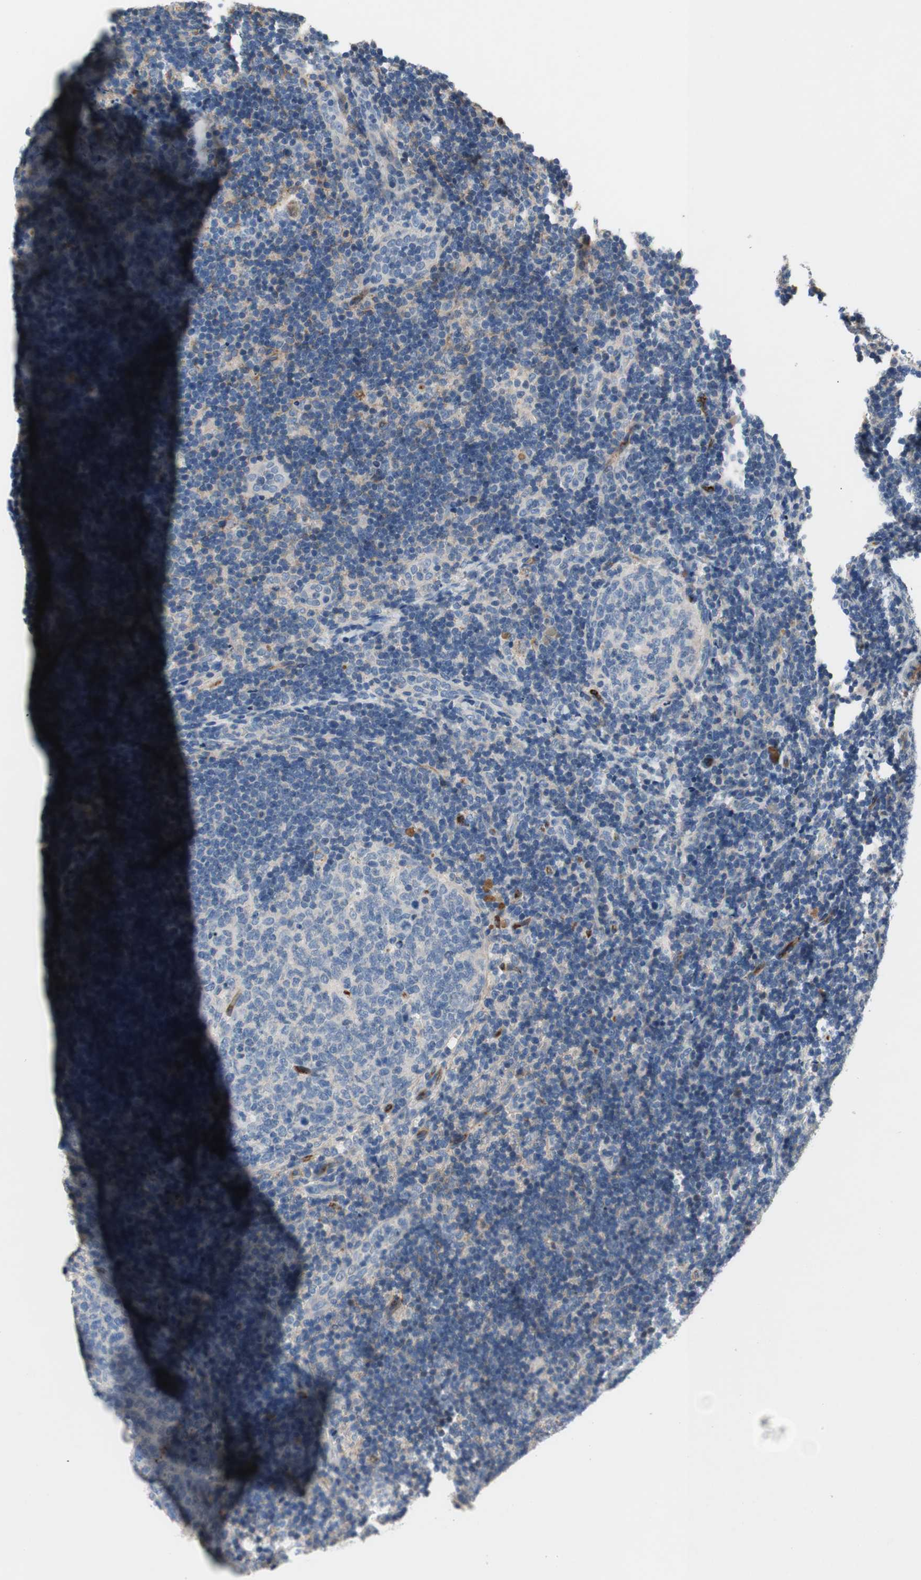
{"staining": {"intensity": "negative", "quantity": "none", "location": "none"}, "tissue": "lymph node", "cell_type": "Germinal center cells", "image_type": "normal", "snomed": [{"axis": "morphology", "description": "Normal tissue, NOS"}, {"axis": "topography", "description": "Lymph node"}], "caption": "Immunohistochemistry of unremarkable lymph node reveals no staining in germinal center cells. (Stains: DAB immunohistochemistry with hematoxylin counter stain, Microscopy: brightfield microscopy at high magnification).", "gene": "ALPL", "patient": {"sex": "female", "age": 14}}